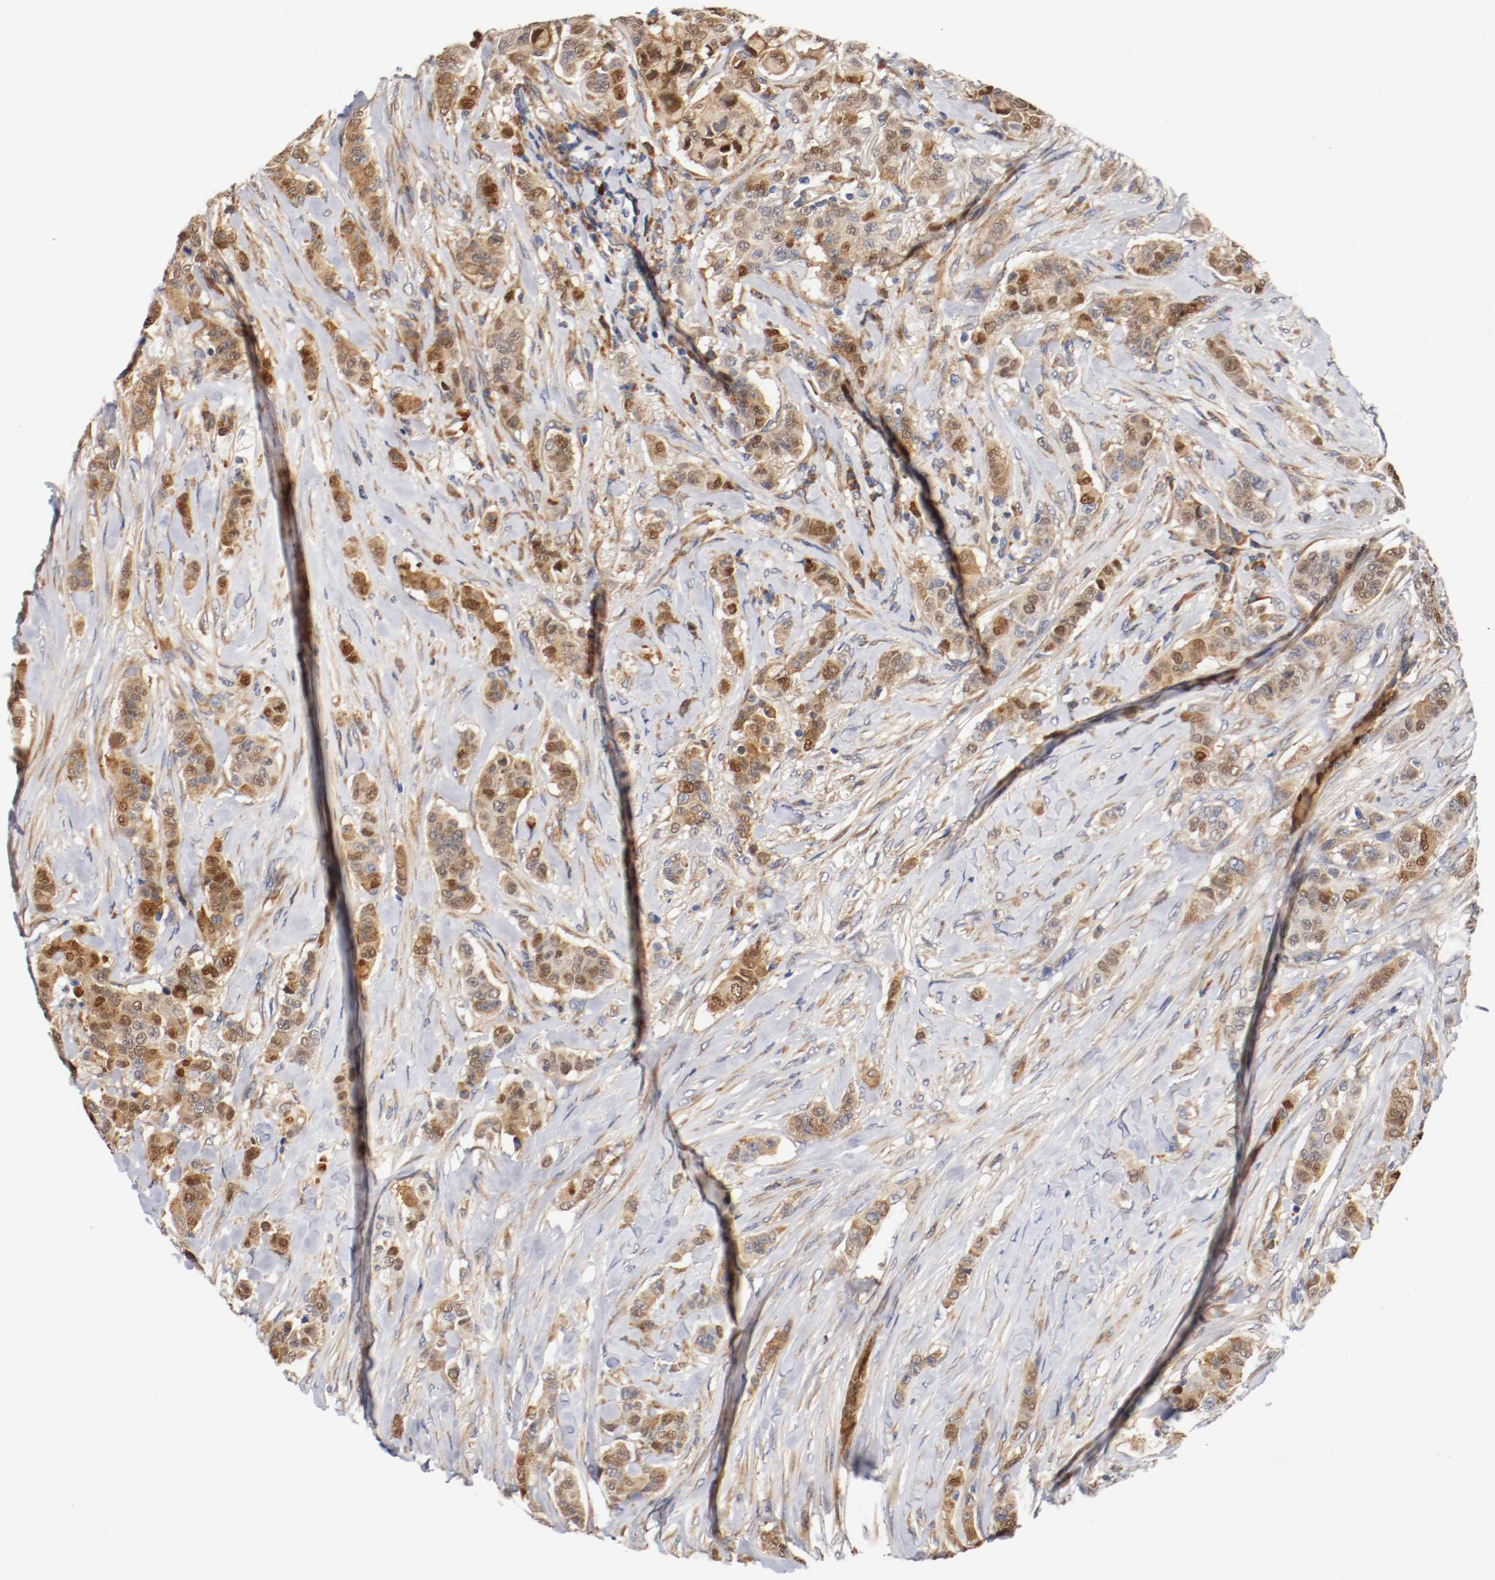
{"staining": {"intensity": "strong", "quantity": ">75%", "location": "cytoplasmic/membranous,nuclear"}, "tissue": "breast cancer", "cell_type": "Tumor cells", "image_type": "cancer", "snomed": [{"axis": "morphology", "description": "Duct carcinoma"}, {"axis": "topography", "description": "Breast"}], "caption": "Brown immunohistochemical staining in intraductal carcinoma (breast) shows strong cytoplasmic/membranous and nuclear positivity in approximately >75% of tumor cells.", "gene": "TNFSF13", "patient": {"sex": "female", "age": 40}}